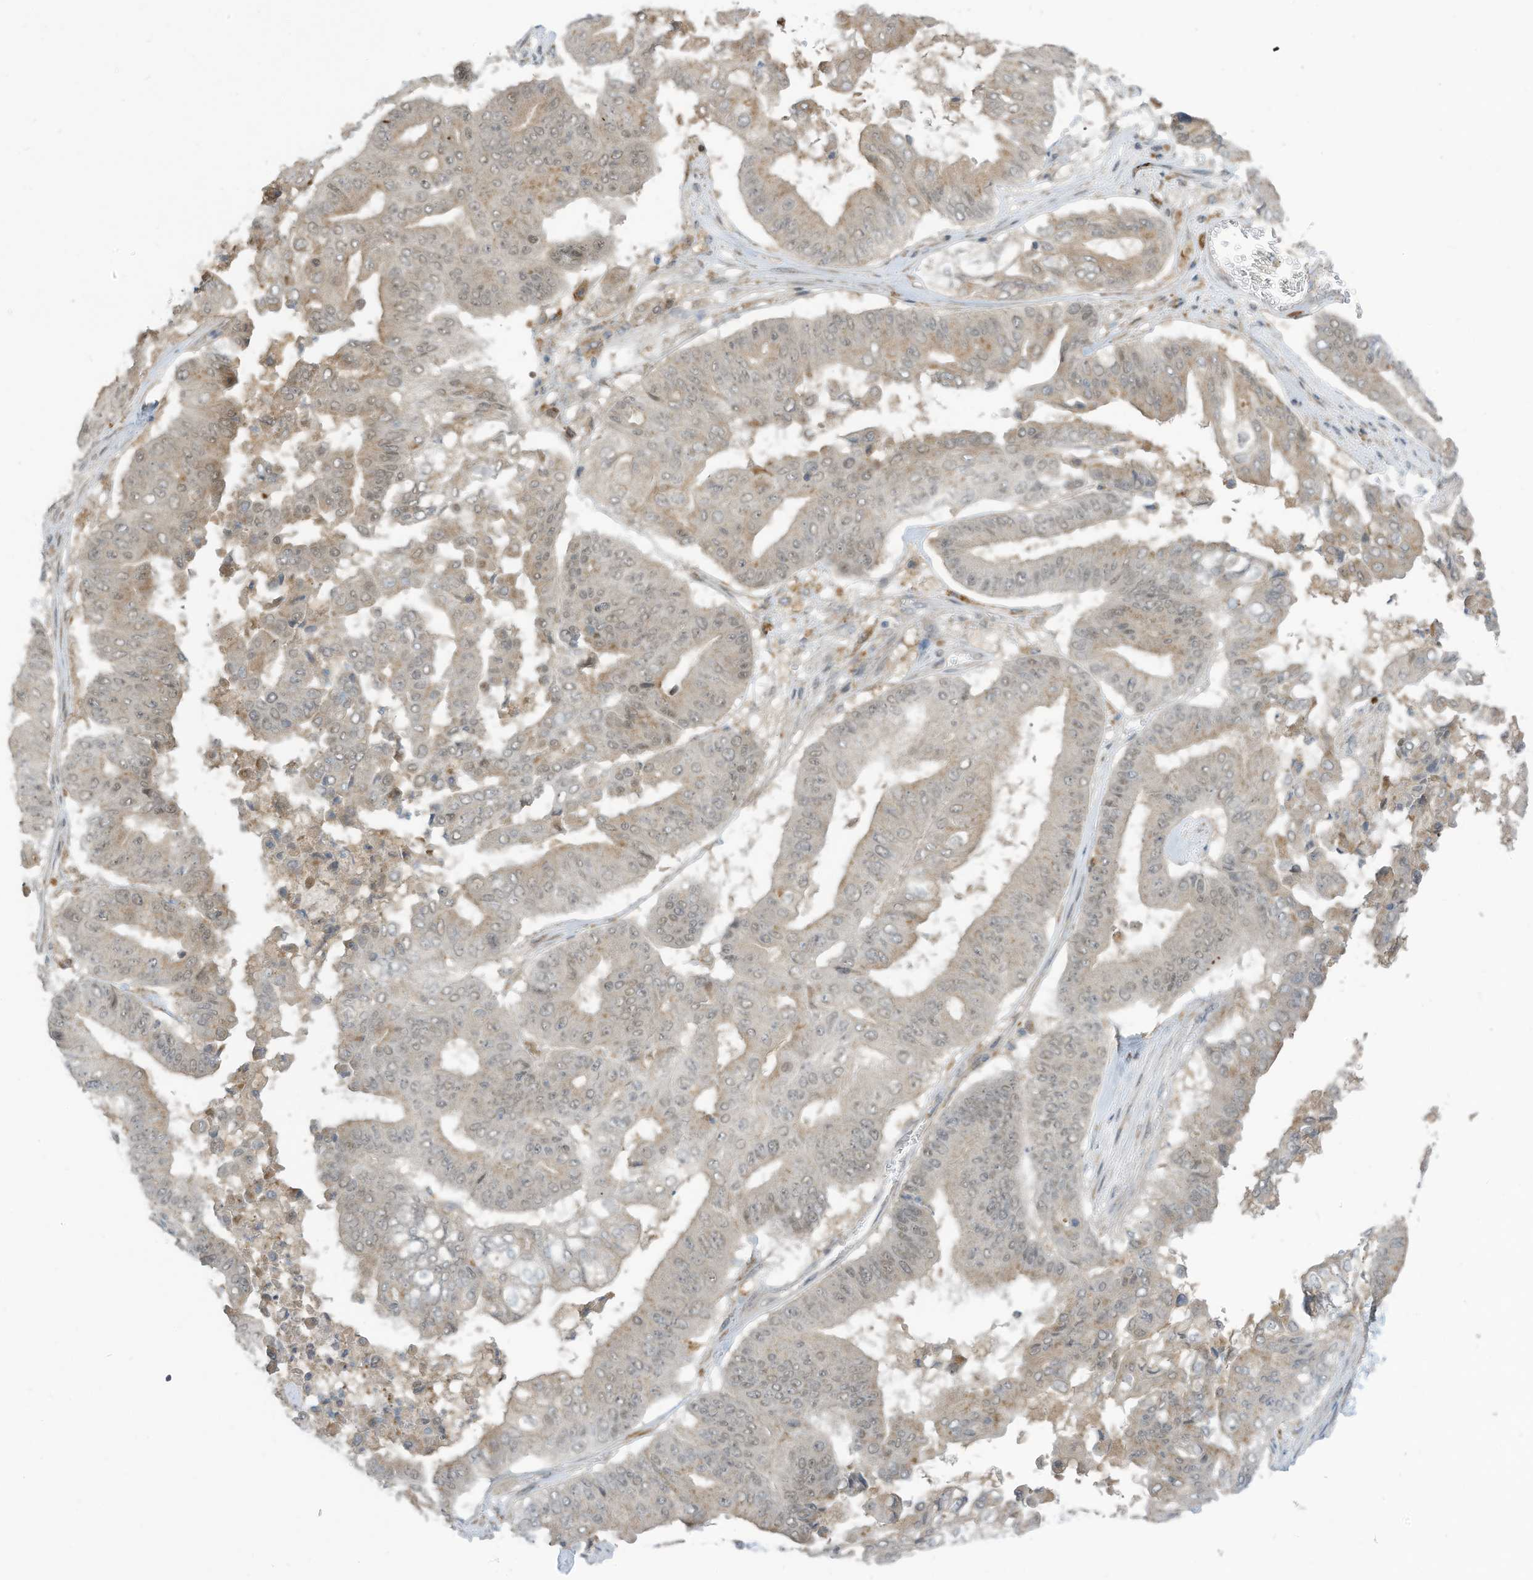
{"staining": {"intensity": "weak", "quantity": "25%-75%", "location": "cytoplasmic/membranous,nuclear"}, "tissue": "pancreatic cancer", "cell_type": "Tumor cells", "image_type": "cancer", "snomed": [{"axis": "morphology", "description": "Adenocarcinoma, NOS"}, {"axis": "topography", "description": "Pancreas"}], "caption": "A brown stain highlights weak cytoplasmic/membranous and nuclear expression of a protein in human pancreatic cancer (adenocarcinoma) tumor cells. The protein is stained brown, and the nuclei are stained in blue (DAB IHC with brightfield microscopy, high magnification).", "gene": "DZIP3", "patient": {"sex": "female", "age": 77}}